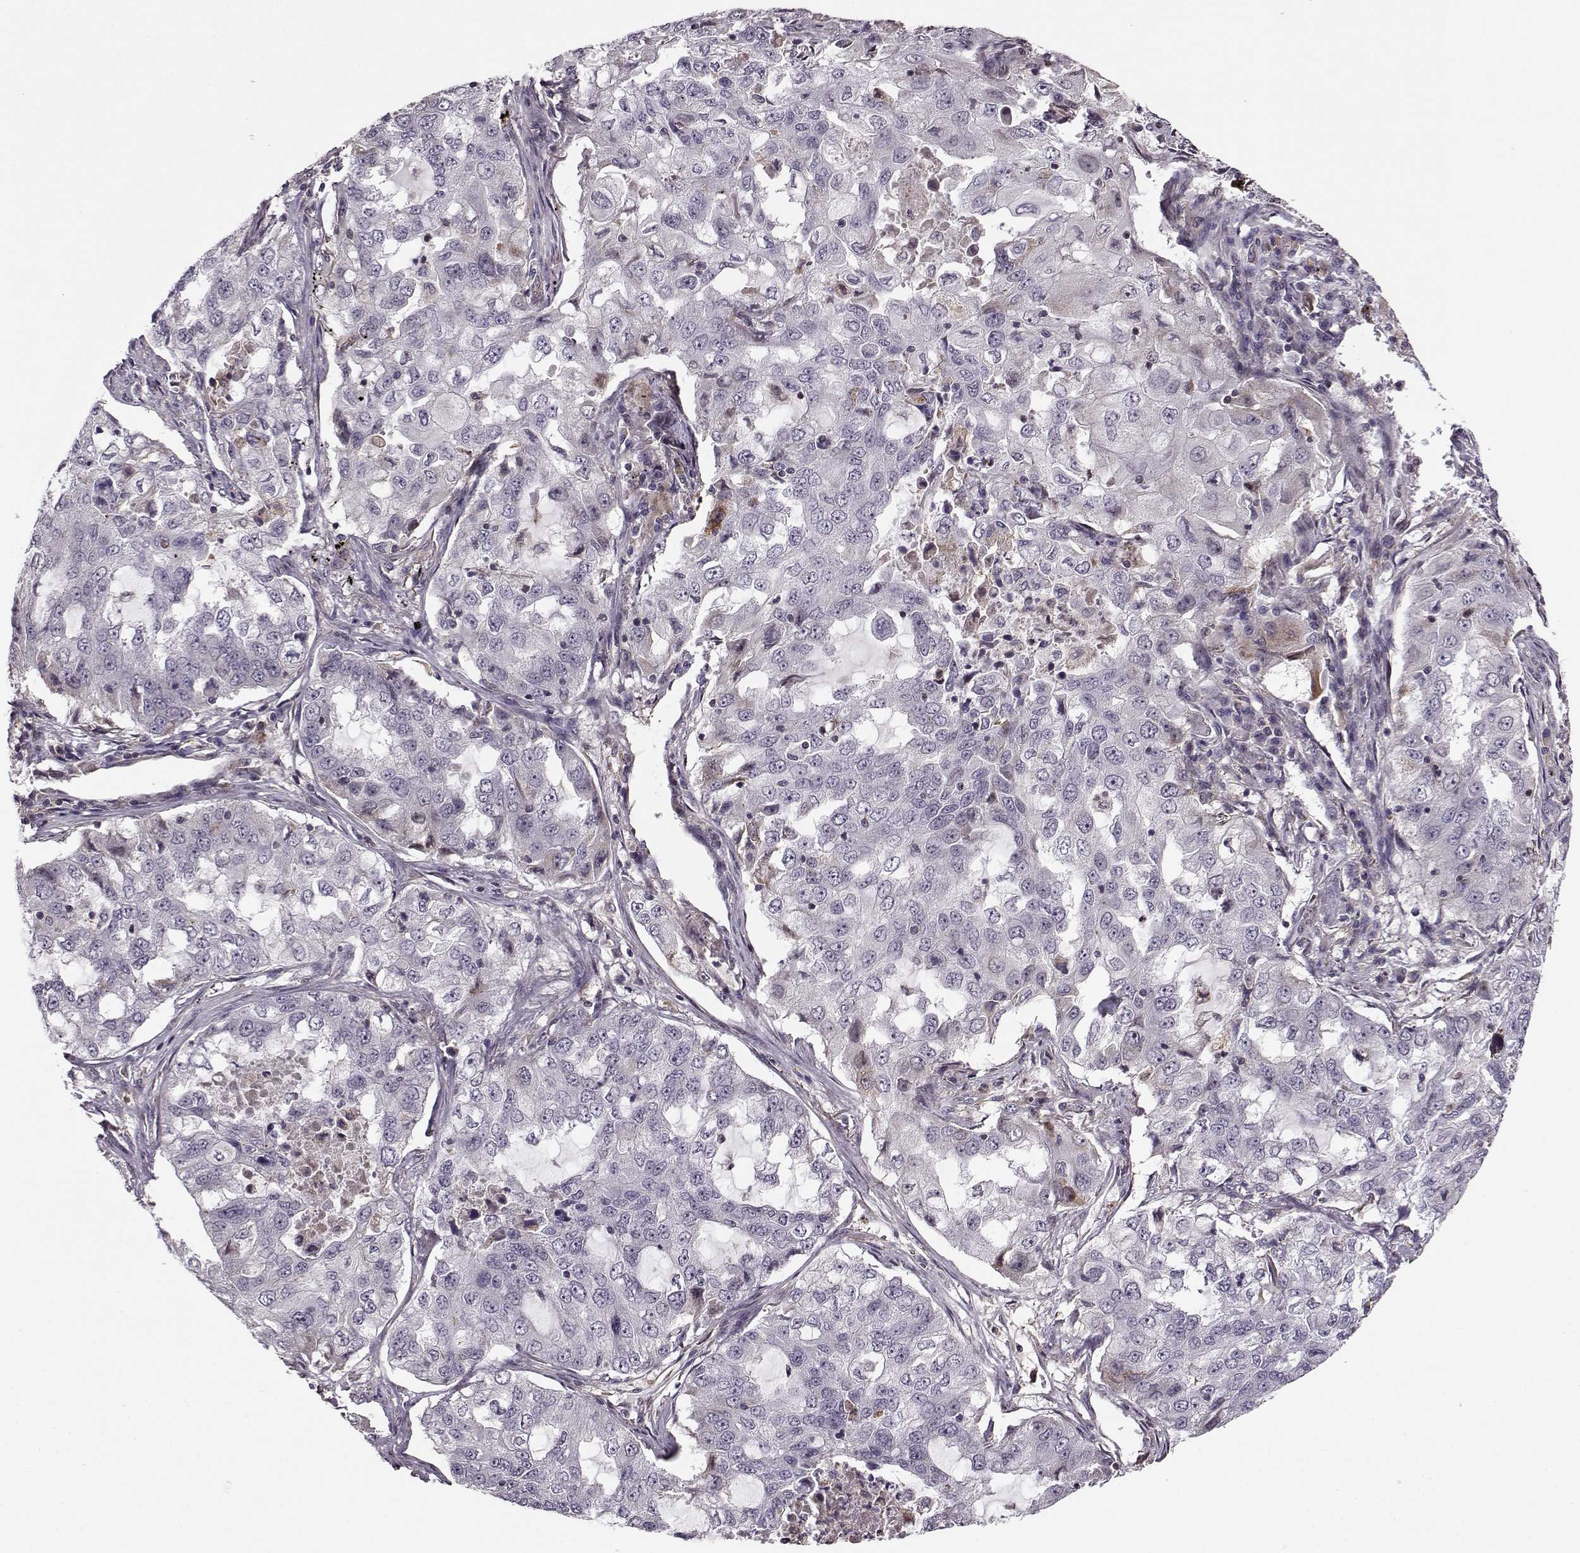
{"staining": {"intensity": "negative", "quantity": "none", "location": "none"}, "tissue": "lung cancer", "cell_type": "Tumor cells", "image_type": "cancer", "snomed": [{"axis": "morphology", "description": "Adenocarcinoma, NOS"}, {"axis": "topography", "description": "Lung"}], "caption": "A micrograph of human lung cancer (adenocarcinoma) is negative for staining in tumor cells.", "gene": "MFSD1", "patient": {"sex": "female", "age": 61}}